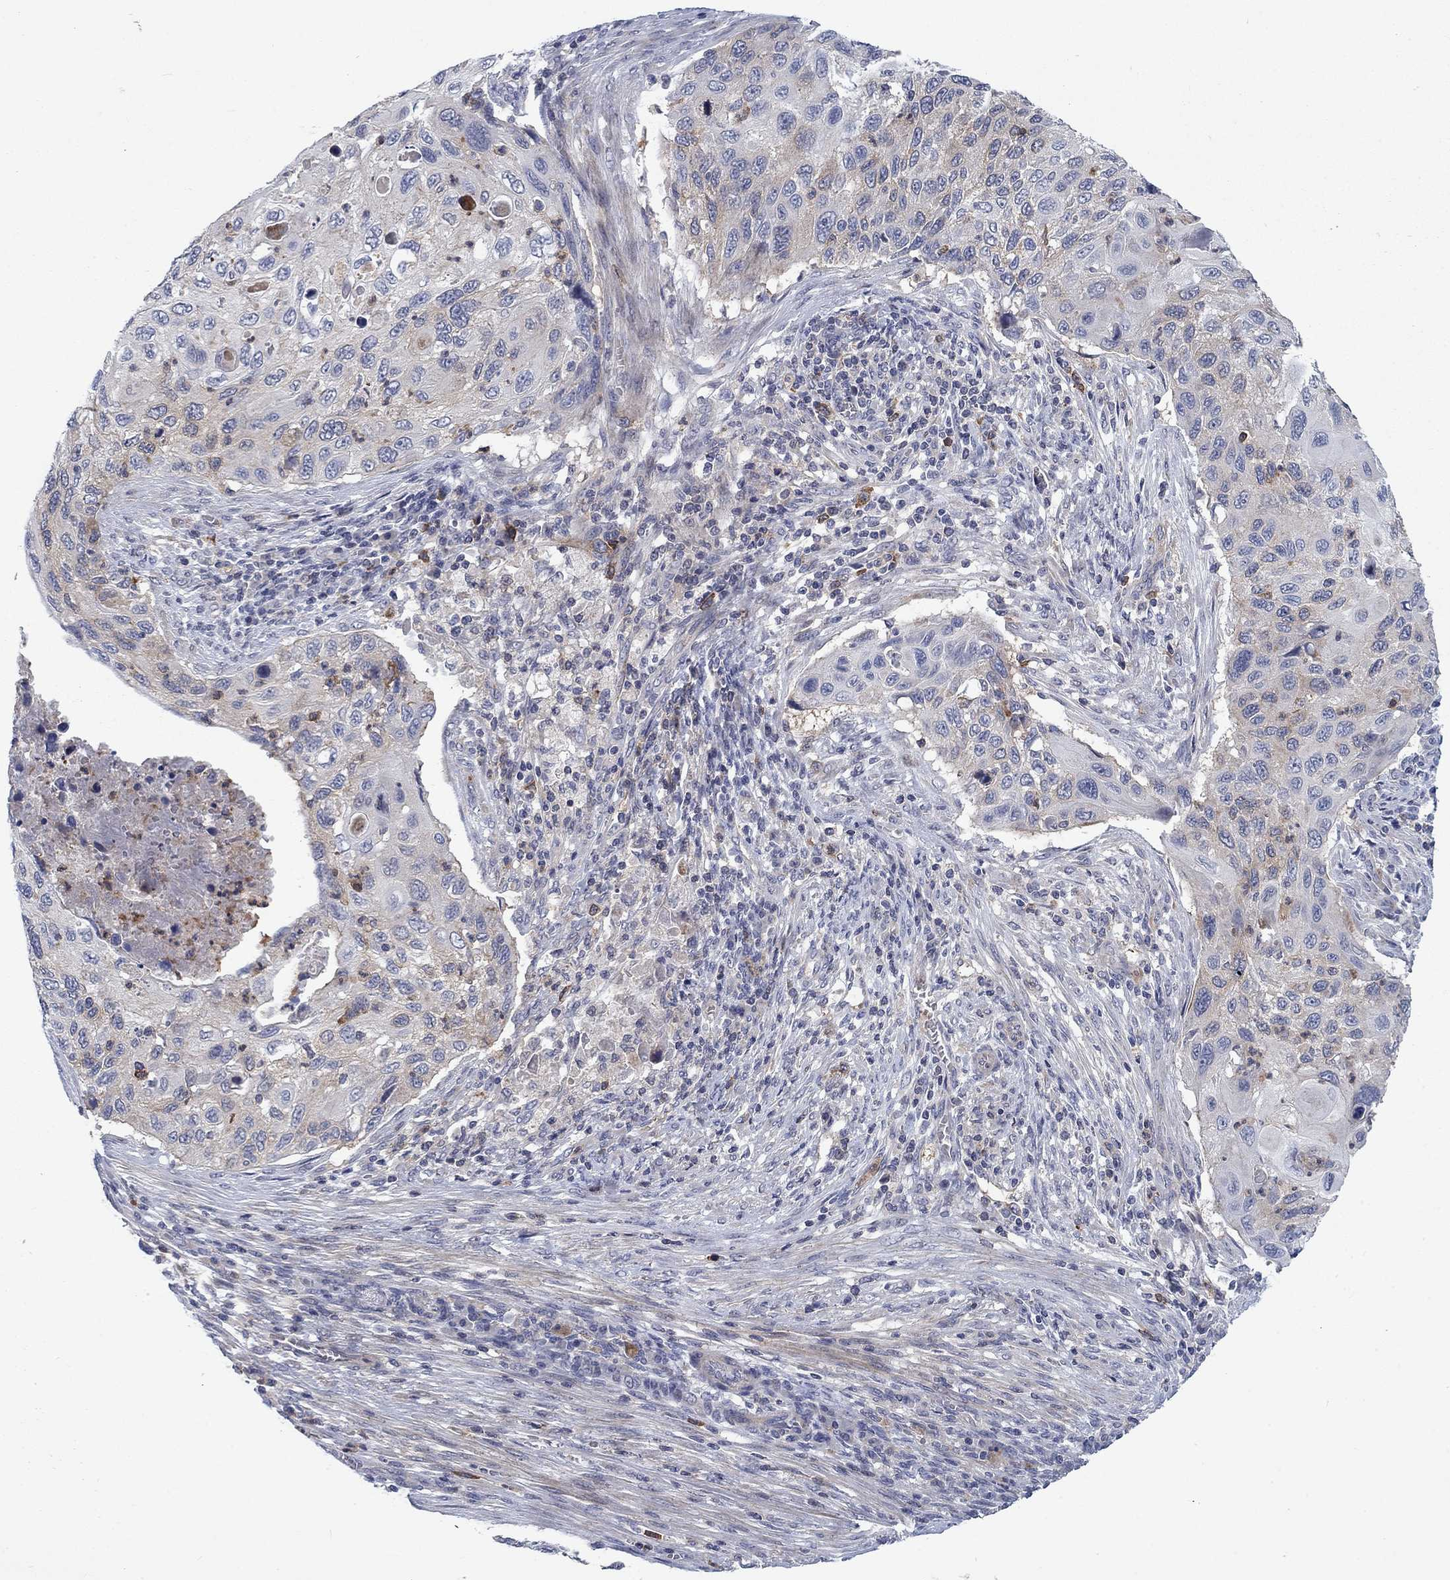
{"staining": {"intensity": "weak", "quantity": "<25%", "location": "cytoplasmic/membranous"}, "tissue": "cervical cancer", "cell_type": "Tumor cells", "image_type": "cancer", "snomed": [{"axis": "morphology", "description": "Squamous cell carcinoma, NOS"}, {"axis": "topography", "description": "Cervix"}], "caption": "Tumor cells are negative for brown protein staining in squamous cell carcinoma (cervical). (Immunohistochemistry (ihc), brightfield microscopy, high magnification).", "gene": "KIF15", "patient": {"sex": "female", "age": 70}}